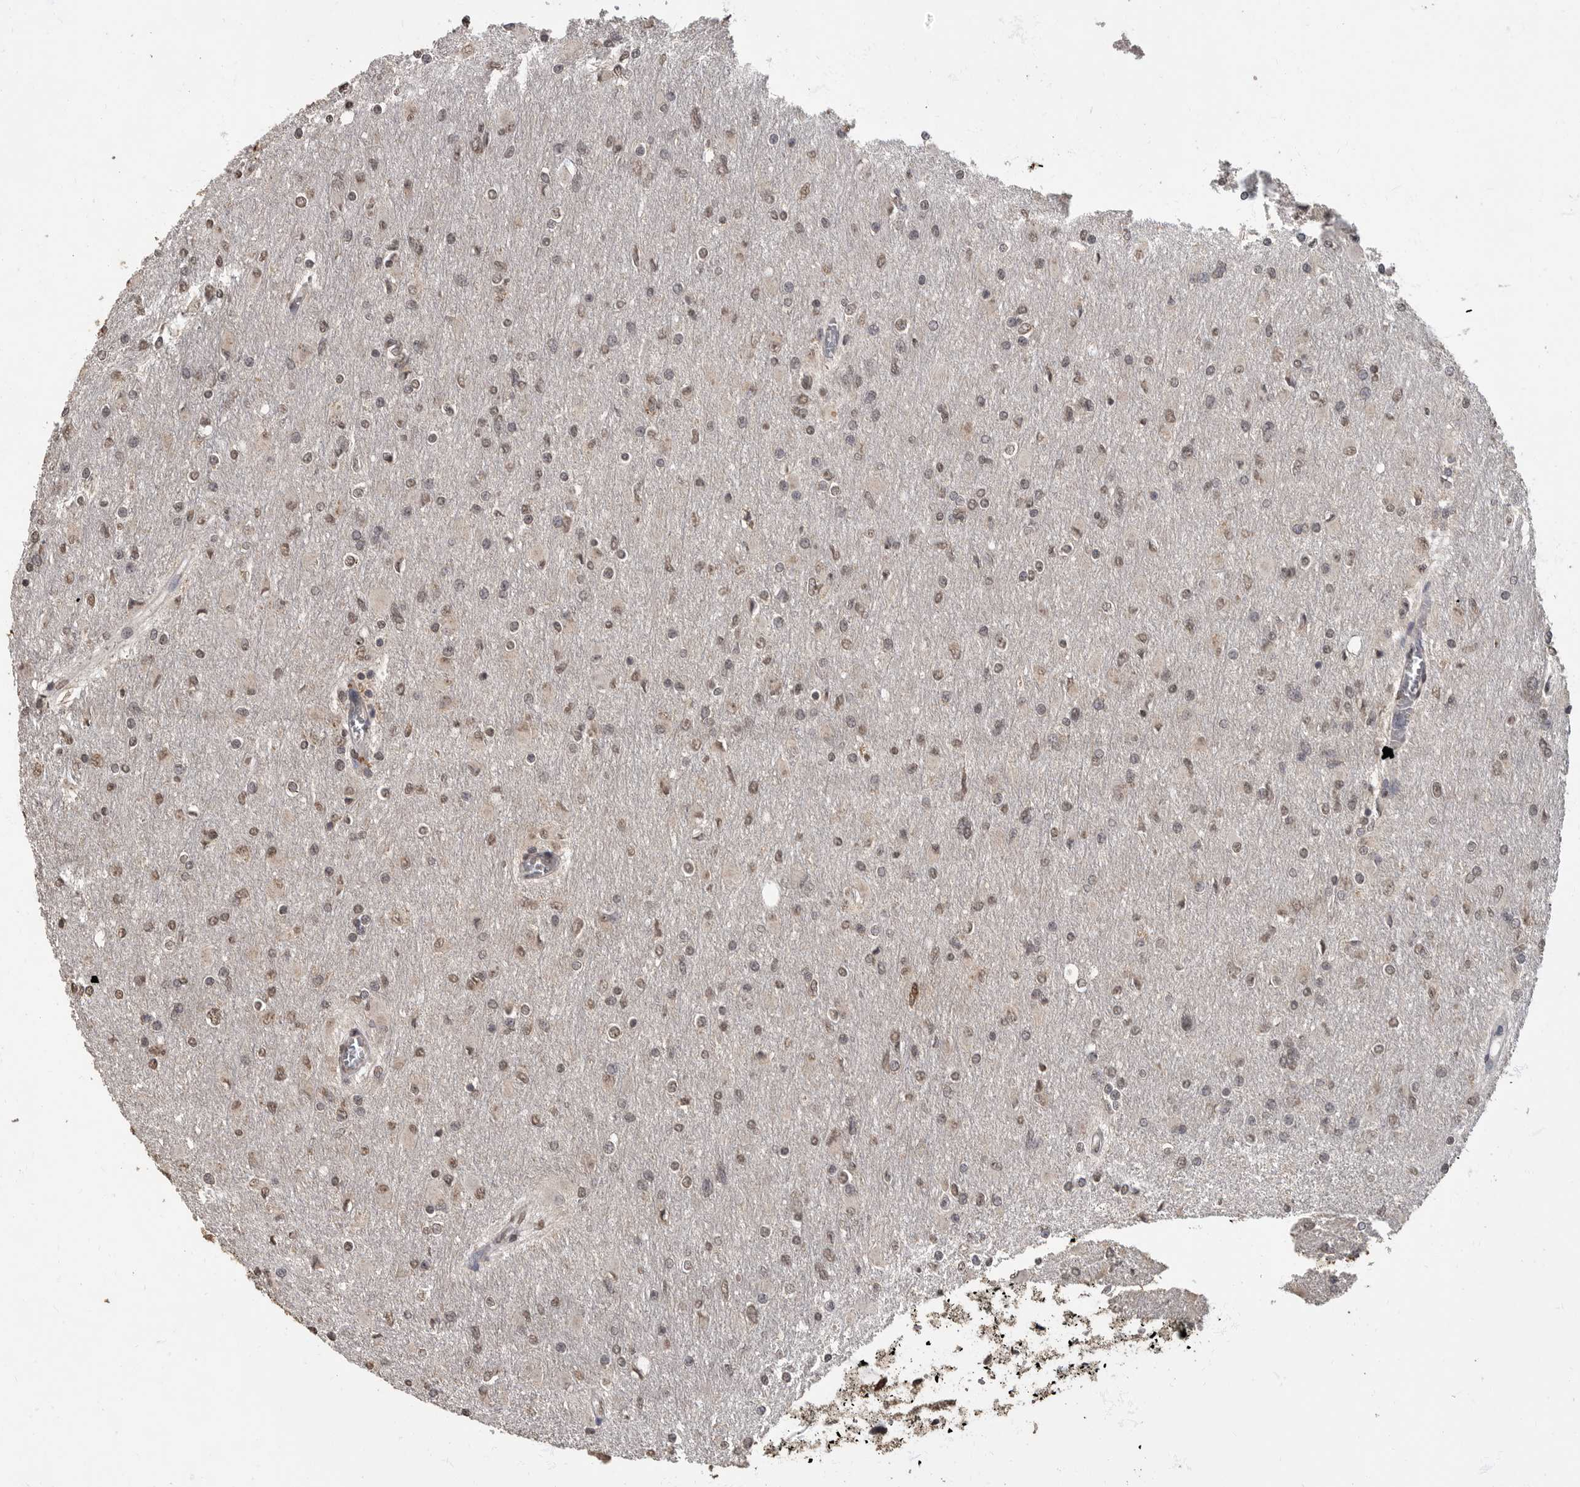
{"staining": {"intensity": "weak", "quantity": ">75%", "location": "nuclear"}, "tissue": "glioma", "cell_type": "Tumor cells", "image_type": "cancer", "snomed": [{"axis": "morphology", "description": "Glioma, malignant, High grade"}, {"axis": "topography", "description": "Cerebral cortex"}], "caption": "Glioma was stained to show a protein in brown. There is low levels of weak nuclear positivity in approximately >75% of tumor cells. The staining is performed using DAB (3,3'-diaminobenzidine) brown chromogen to label protein expression. The nuclei are counter-stained blue using hematoxylin.", "gene": "MAFG", "patient": {"sex": "female", "age": 36}}